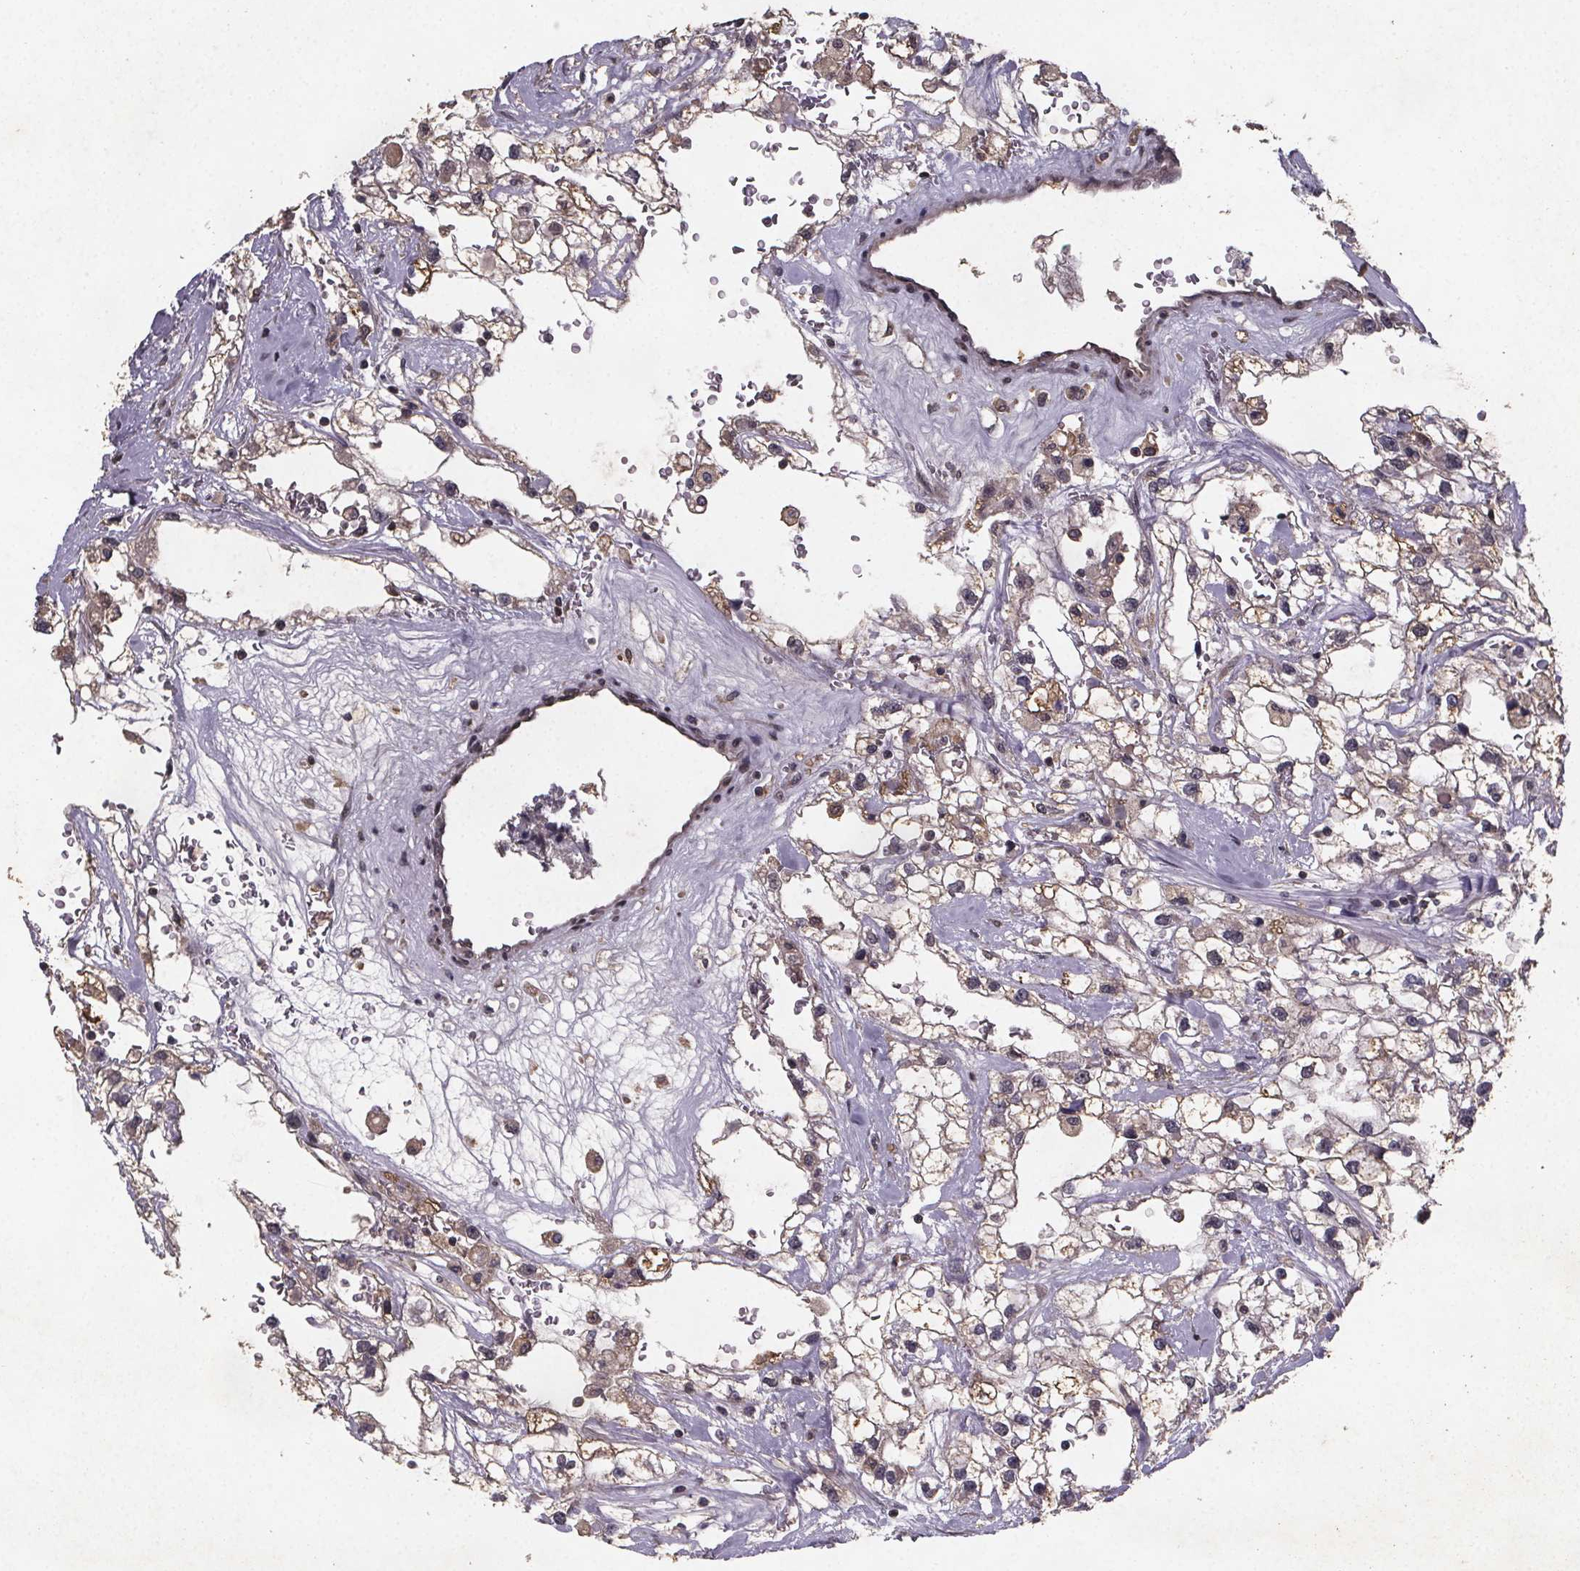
{"staining": {"intensity": "weak", "quantity": "25%-75%", "location": "cytoplasmic/membranous"}, "tissue": "renal cancer", "cell_type": "Tumor cells", "image_type": "cancer", "snomed": [{"axis": "morphology", "description": "Adenocarcinoma, NOS"}, {"axis": "topography", "description": "Kidney"}], "caption": "Immunohistochemical staining of adenocarcinoma (renal) reveals low levels of weak cytoplasmic/membranous protein expression in approximately 25%-75% of tumor cells.", "gene": "PIERCE2", "patient": {"sex": "male", "age": 59}}